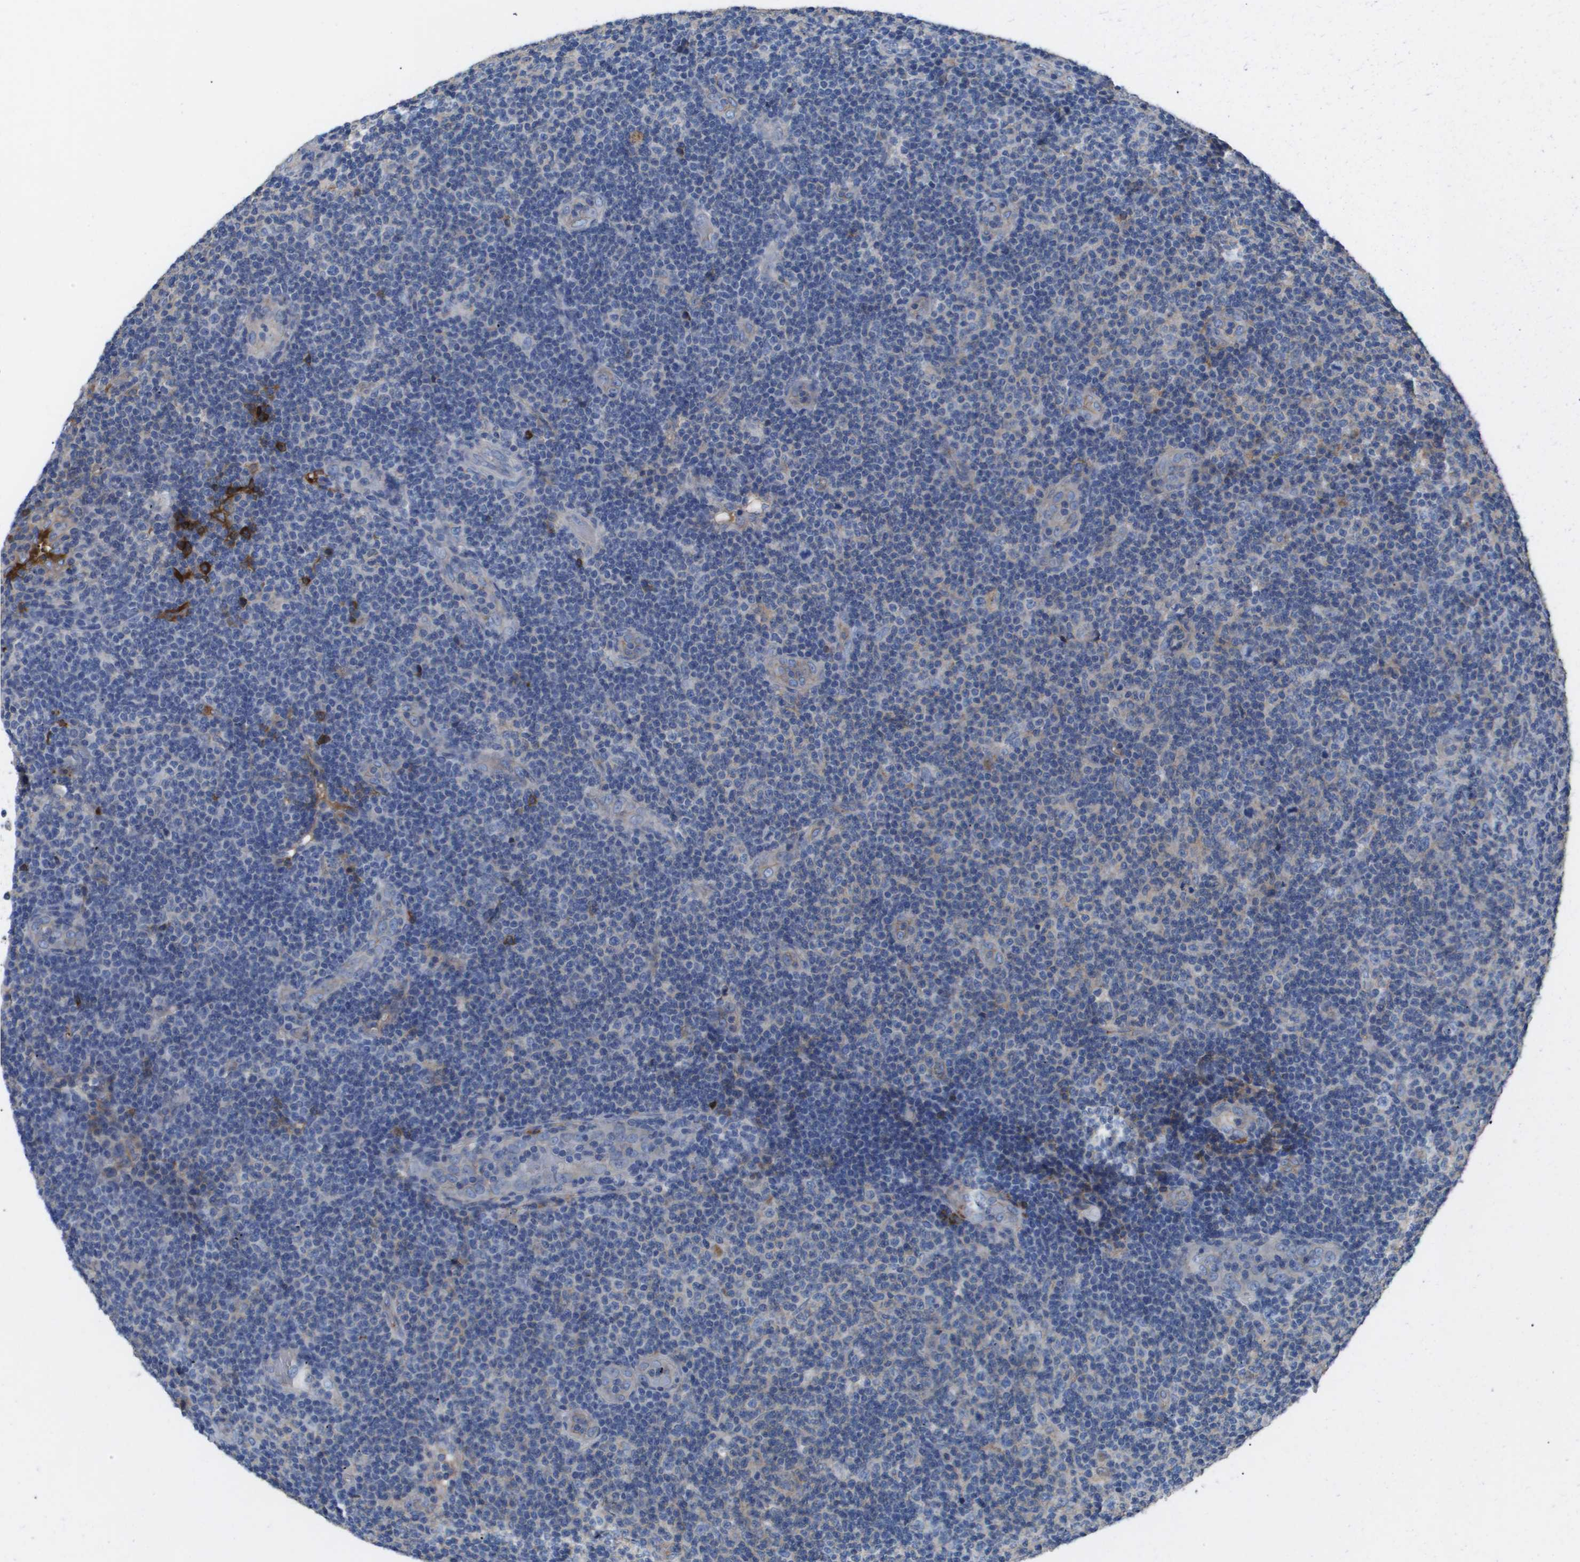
{"staining": {"intensity": "negative", "quantity": "none", "location": "none"}, "tissue": "lymphoma", "cell_type": "Tumor cells", "image_type": "cancer", "snomed": [{"axis": "morphology", "description": "Malignant lymphoma, non-Hodgkin's type, Low grade"}, {"axis": "topography", "description": "Lymph node"}], "caption": "An image of low-grade malignant lymphoma, non-Hodgkin's type stained for a protein shows no brown staining in tumor cells.", "gene": "SERPINA6", "patient": {"sex": "male", "age": 83}}